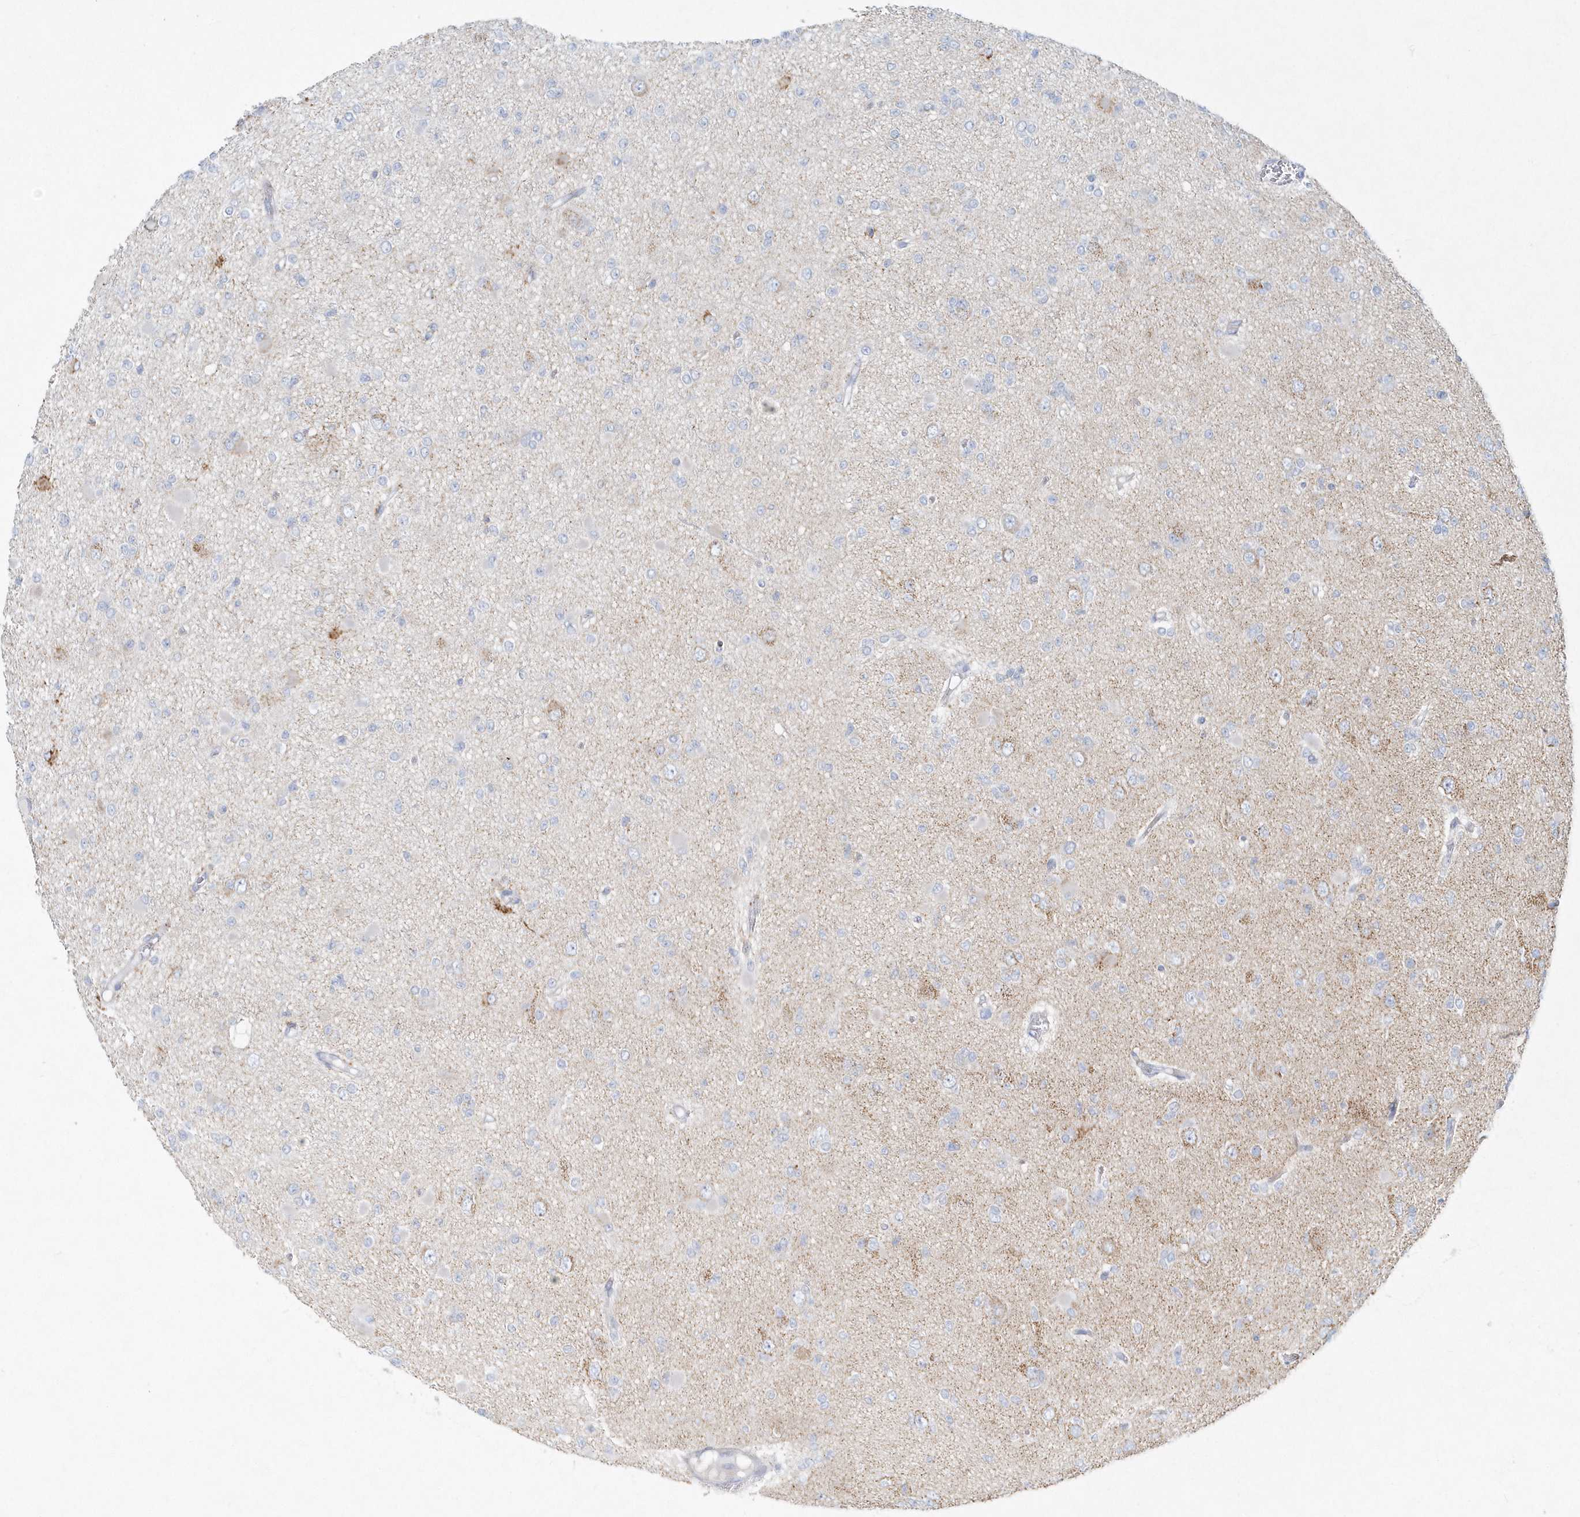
{"staining": {"intensity": "negative", "quantity": "none", "location": "none"}, "tissue": "glioma", "cell_type": "Tumor cells", "image_type": "cancer", "snomed": [{"axis": "morphology", "description": "Glioma, malignant, Low grade"}, {"axis": "topography", "description": "Brain"}], "caption": "The photomicrograph demonstrates no significant staining in tumor cells of low-grade glioma (malignant).", "gene": "DNAH1", "patient": {"sex": "female", "age": 22}}